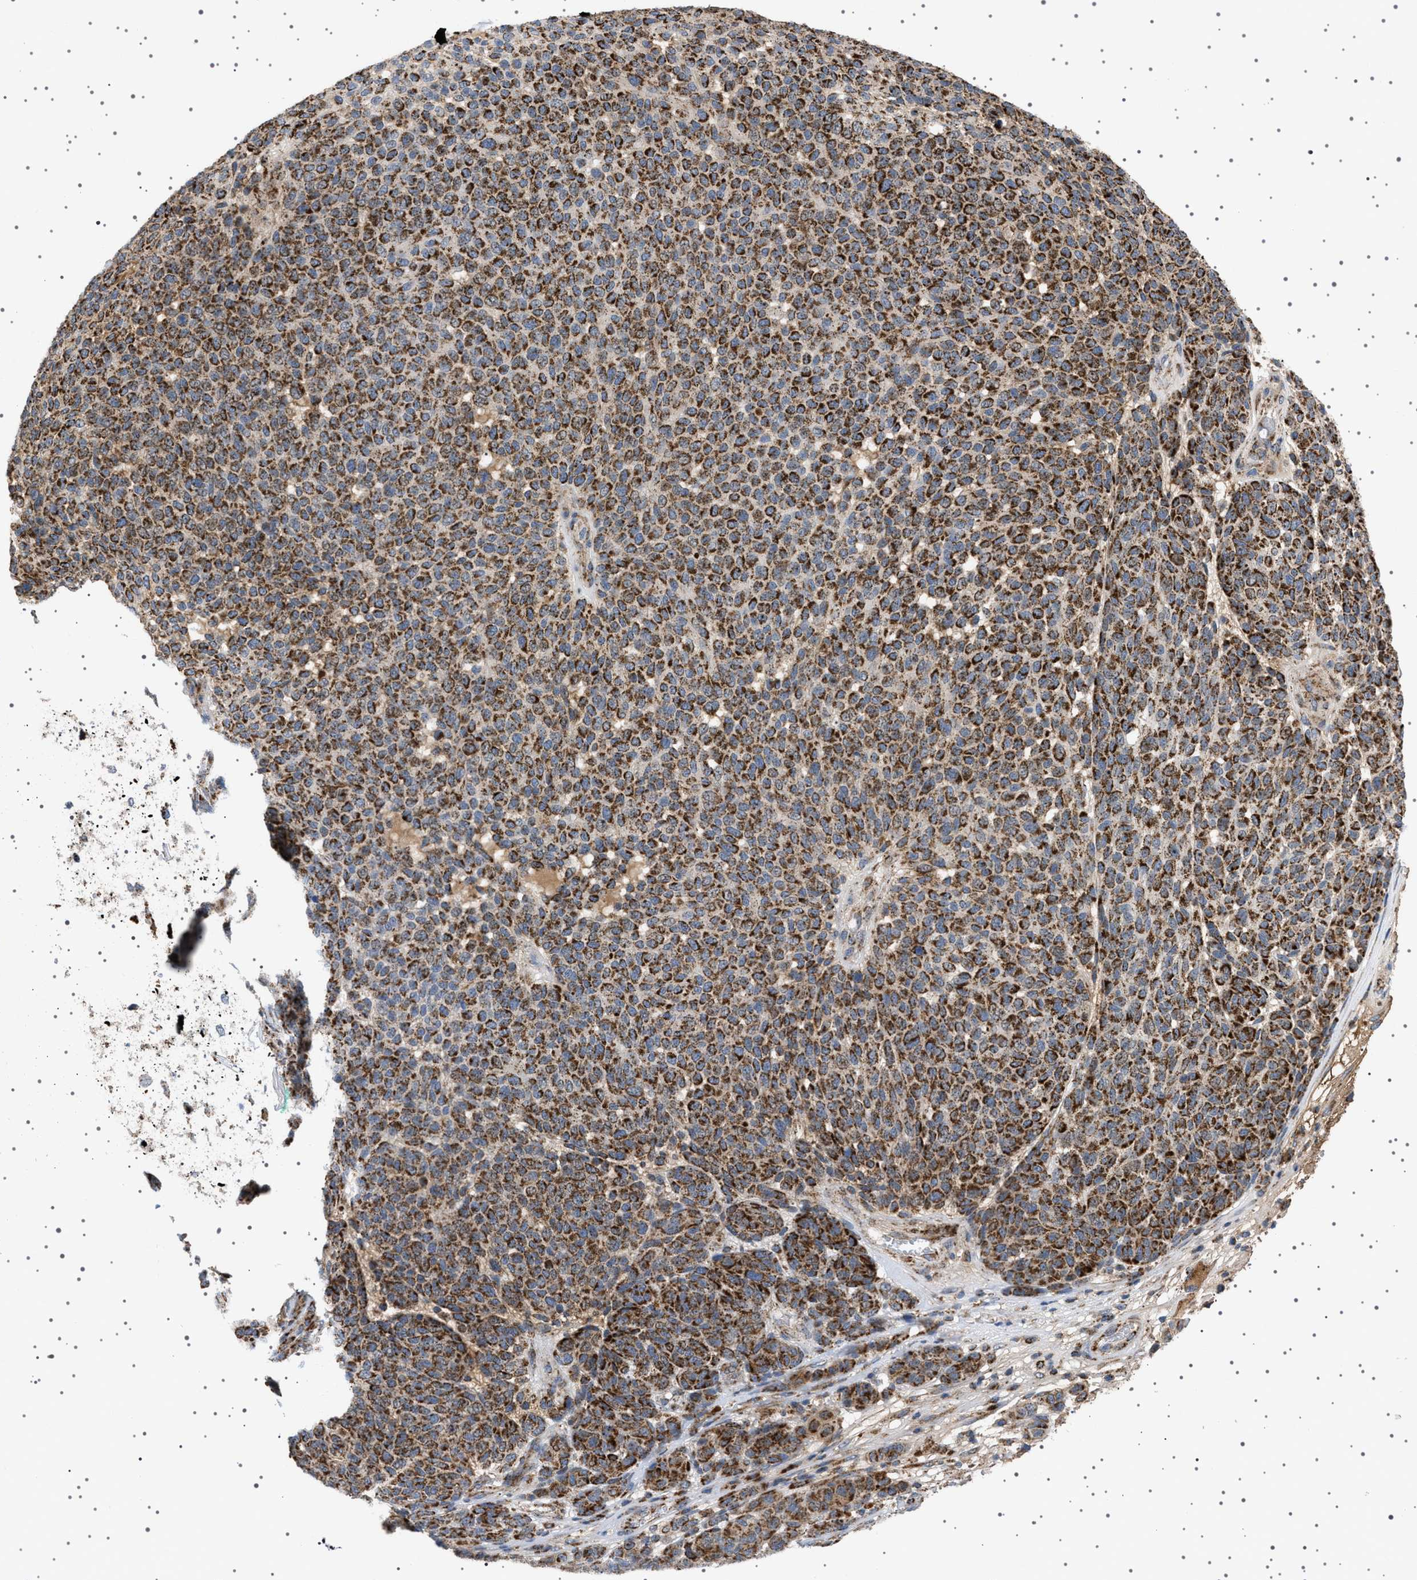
{"staining": {"intensity": "strong", "quantity": "25%-75%", "location": "cytoplasmic/membranous"}, "tissue": "melanoma", "cell_type": "Tumor cells", "image_type": "cancer", "snomed": [{"axis": "morphology", "description": "Malignant melanoma, NOS"}, {"axis": "topography", "description": "Skin"}], "caption": "Strong cytoplasmic/membranous staining is seen in about 25%-75% of tumor cells in melanoma.", "gene": "UBXN8", "patient": {"sex": "male", "age": 59}}